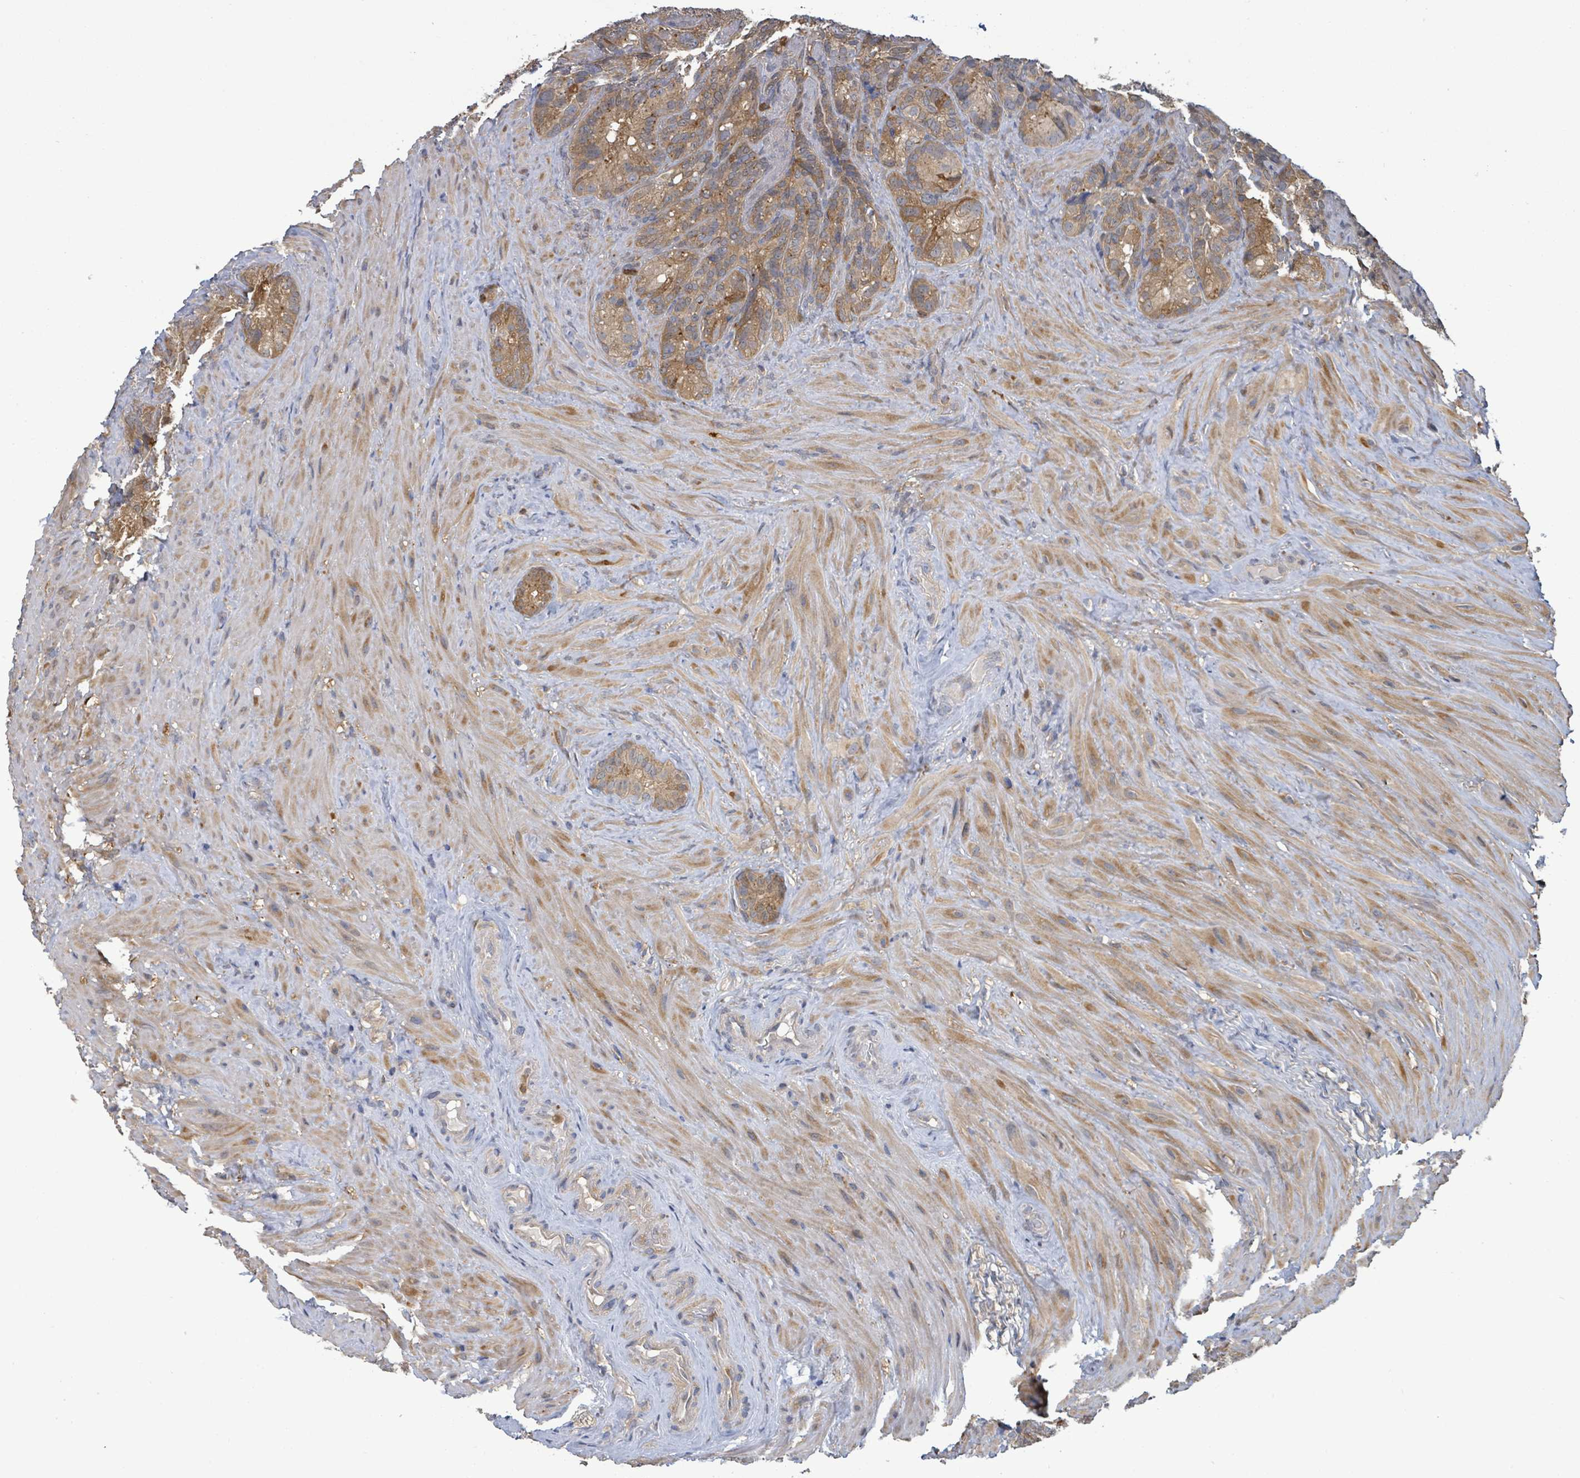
{"staining": {"intensity": "moderate", "quantity": ">75%", "location": "cytoplasmic/membranous"}, "tissue": "seminal vesicle", "cell_type": "Glandular cells", "image_type": "normal", "snomed": [{"axis": "morphology", "description": "Normal tissue, NOS"}, {"axis": "topography", "description": "Seminal veicle"}], "caption": "This image displays benign seminal vesicle stained with immunohistochemistry (IHC) to label a protein in brown. The cytoplasmic/membranous of glandular cells show moderate positivity for the protein. Nuclei are counter-stained blue.", "gene": "PGAM1", "patient": {"sex": "male", "age": 62}}